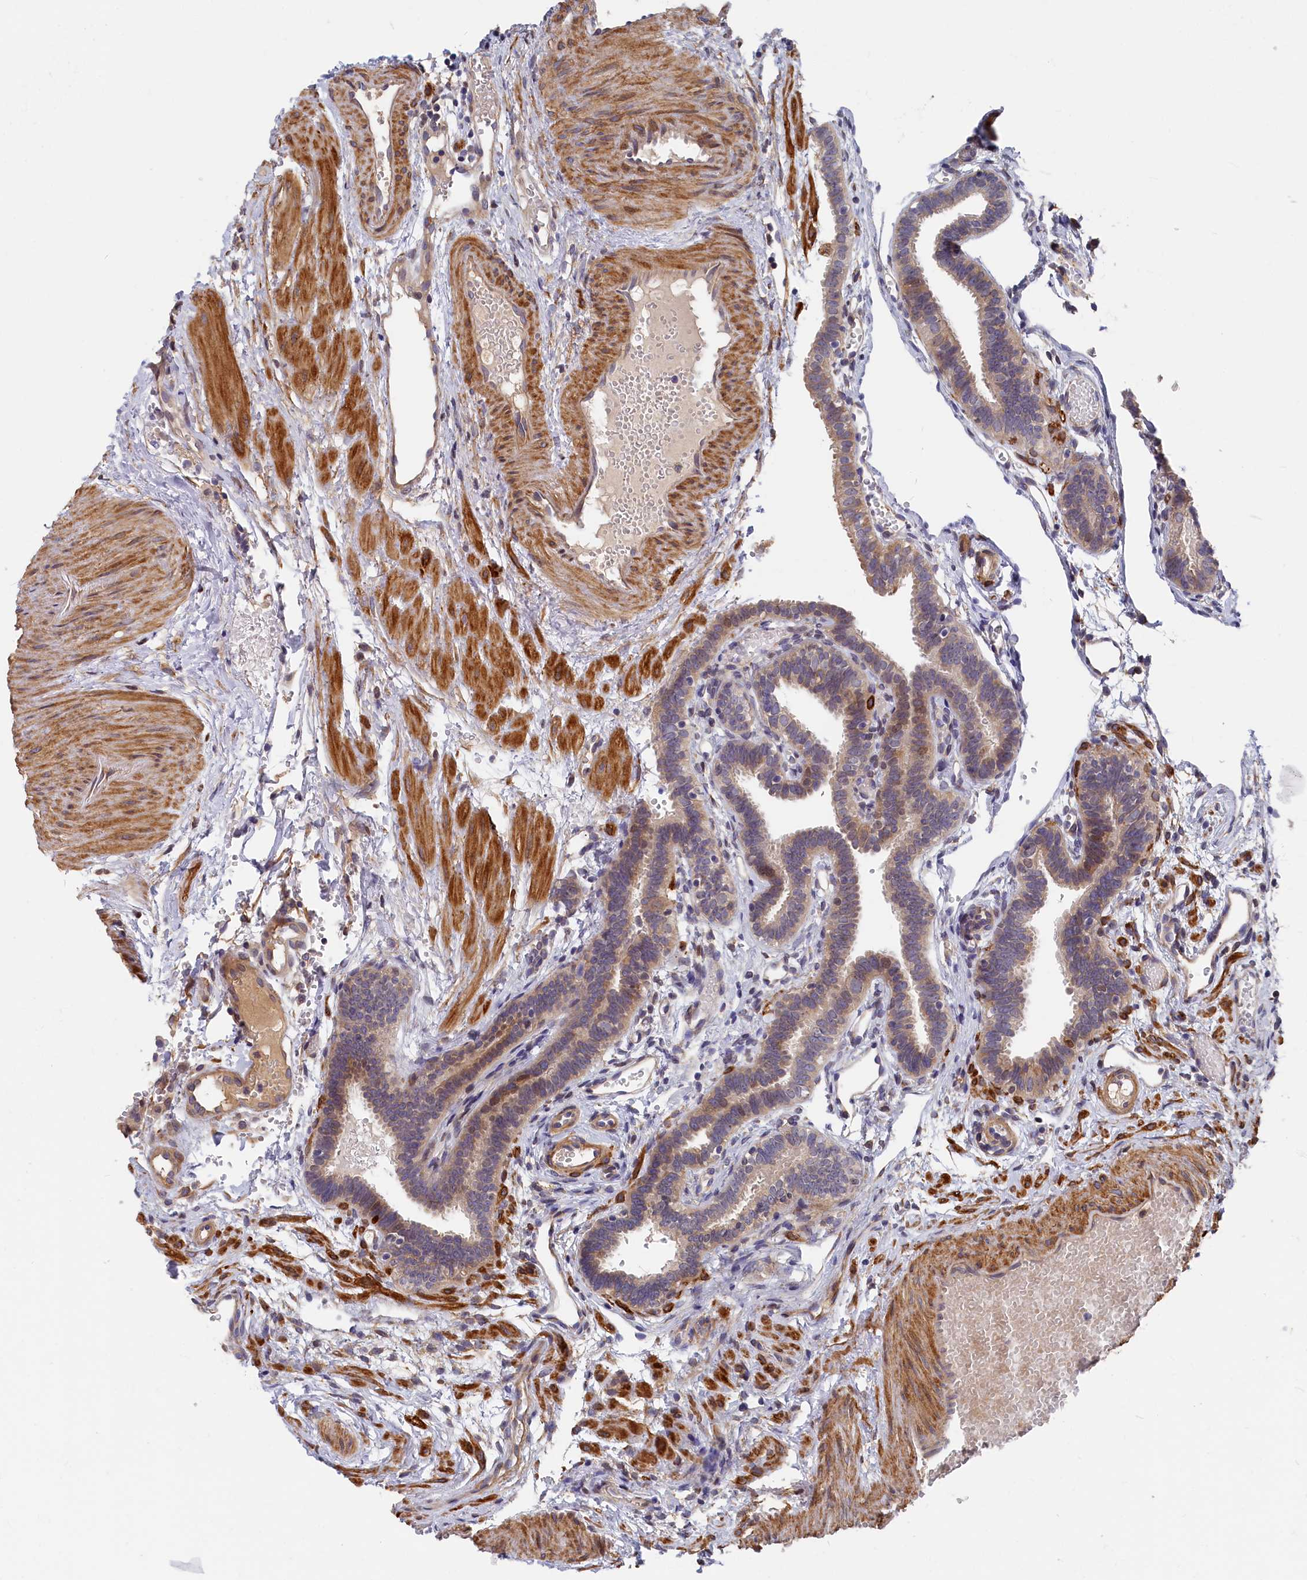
{"staining": {"intensity": "weak", "quantity": "25%-75%", "location": "cytoplasmic/membranous,nuclear"}, "tissue": "fallopian tube", "cell_type": "Glandular cells", "image_type": "normal", "snomed": [{"axis": "morphology", "description": "Normal tissue, NOS"}, {"axis": "topography", "description": "Fallopian tube"}], "caption": "This micrograph demonstrates immunohistochemistry staining of unremarkable human fallopian tube, with low weak cytoplasmic/membranous,nuclear positivity in approximately 25%-75% of glandular cells.", "gene": "CYB5D2", "patient": {"sex": "female", "age": 37}}